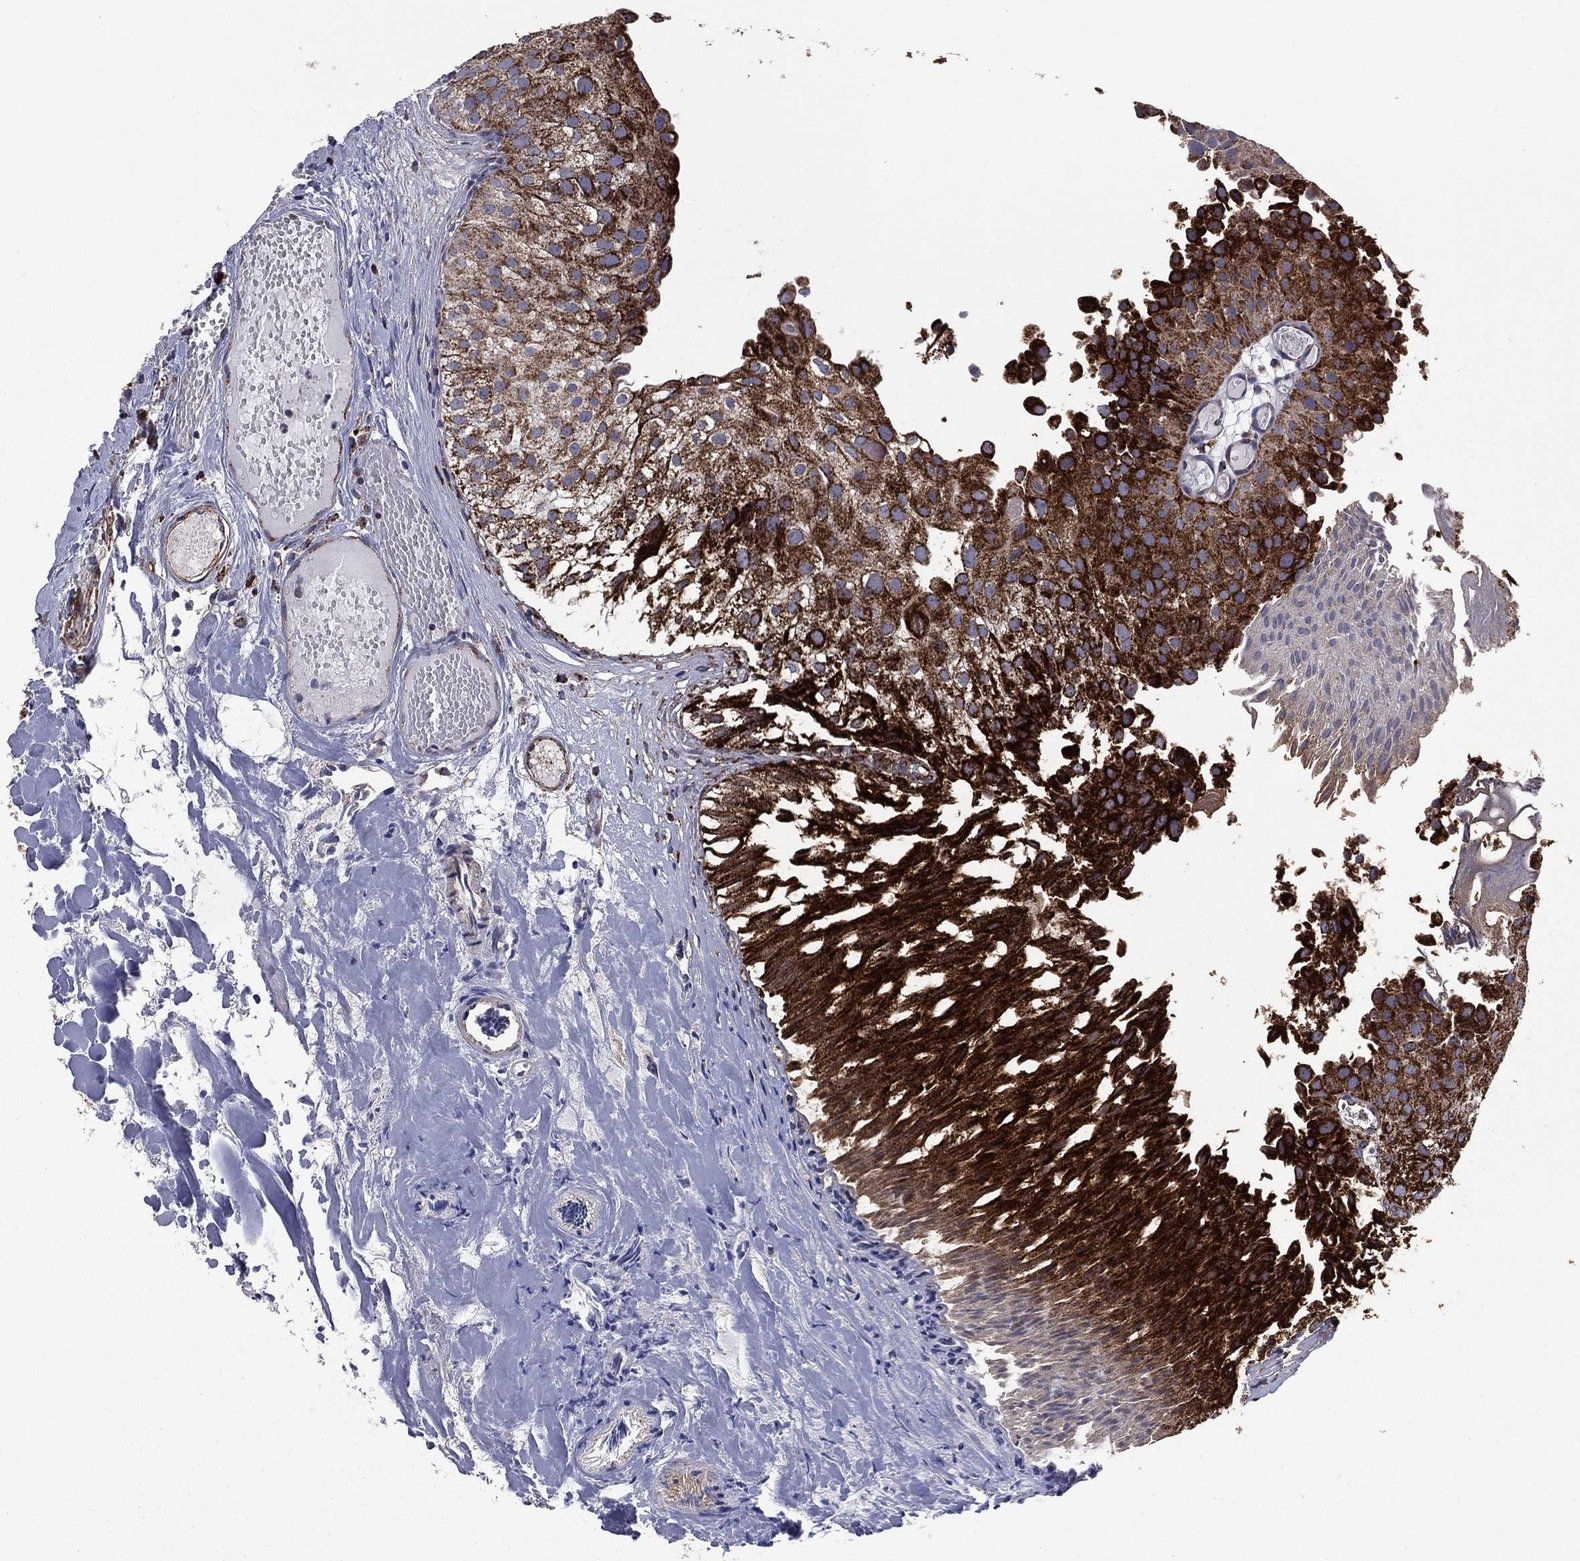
{"staining": {"intensity": "strong", "quantity": ">75%", "location": "cytoplasmic/membranous"}, "tissue": "urothelial cancer", "cell_type": "Tumor cells", "image_type": "cancer", "snomed": [{"axis": "morphology", "description": "Urothelial carcinoma, Low grade"}, {"axis": "topography", "description": "Urinary bladder"}], "caption": "DAB immunohistochemical staining of low-grade urothelial carcinoma demonstrates strong cytoplasmic/membranous protein positivity in about >75% of tumor cells. The staining was performed using DAB, with brown indicating positive protein expression. Nuclei are stained blue with hematoxylin.", "gene": "GOT2", "patient": {"sex": "female", "age": 78}}